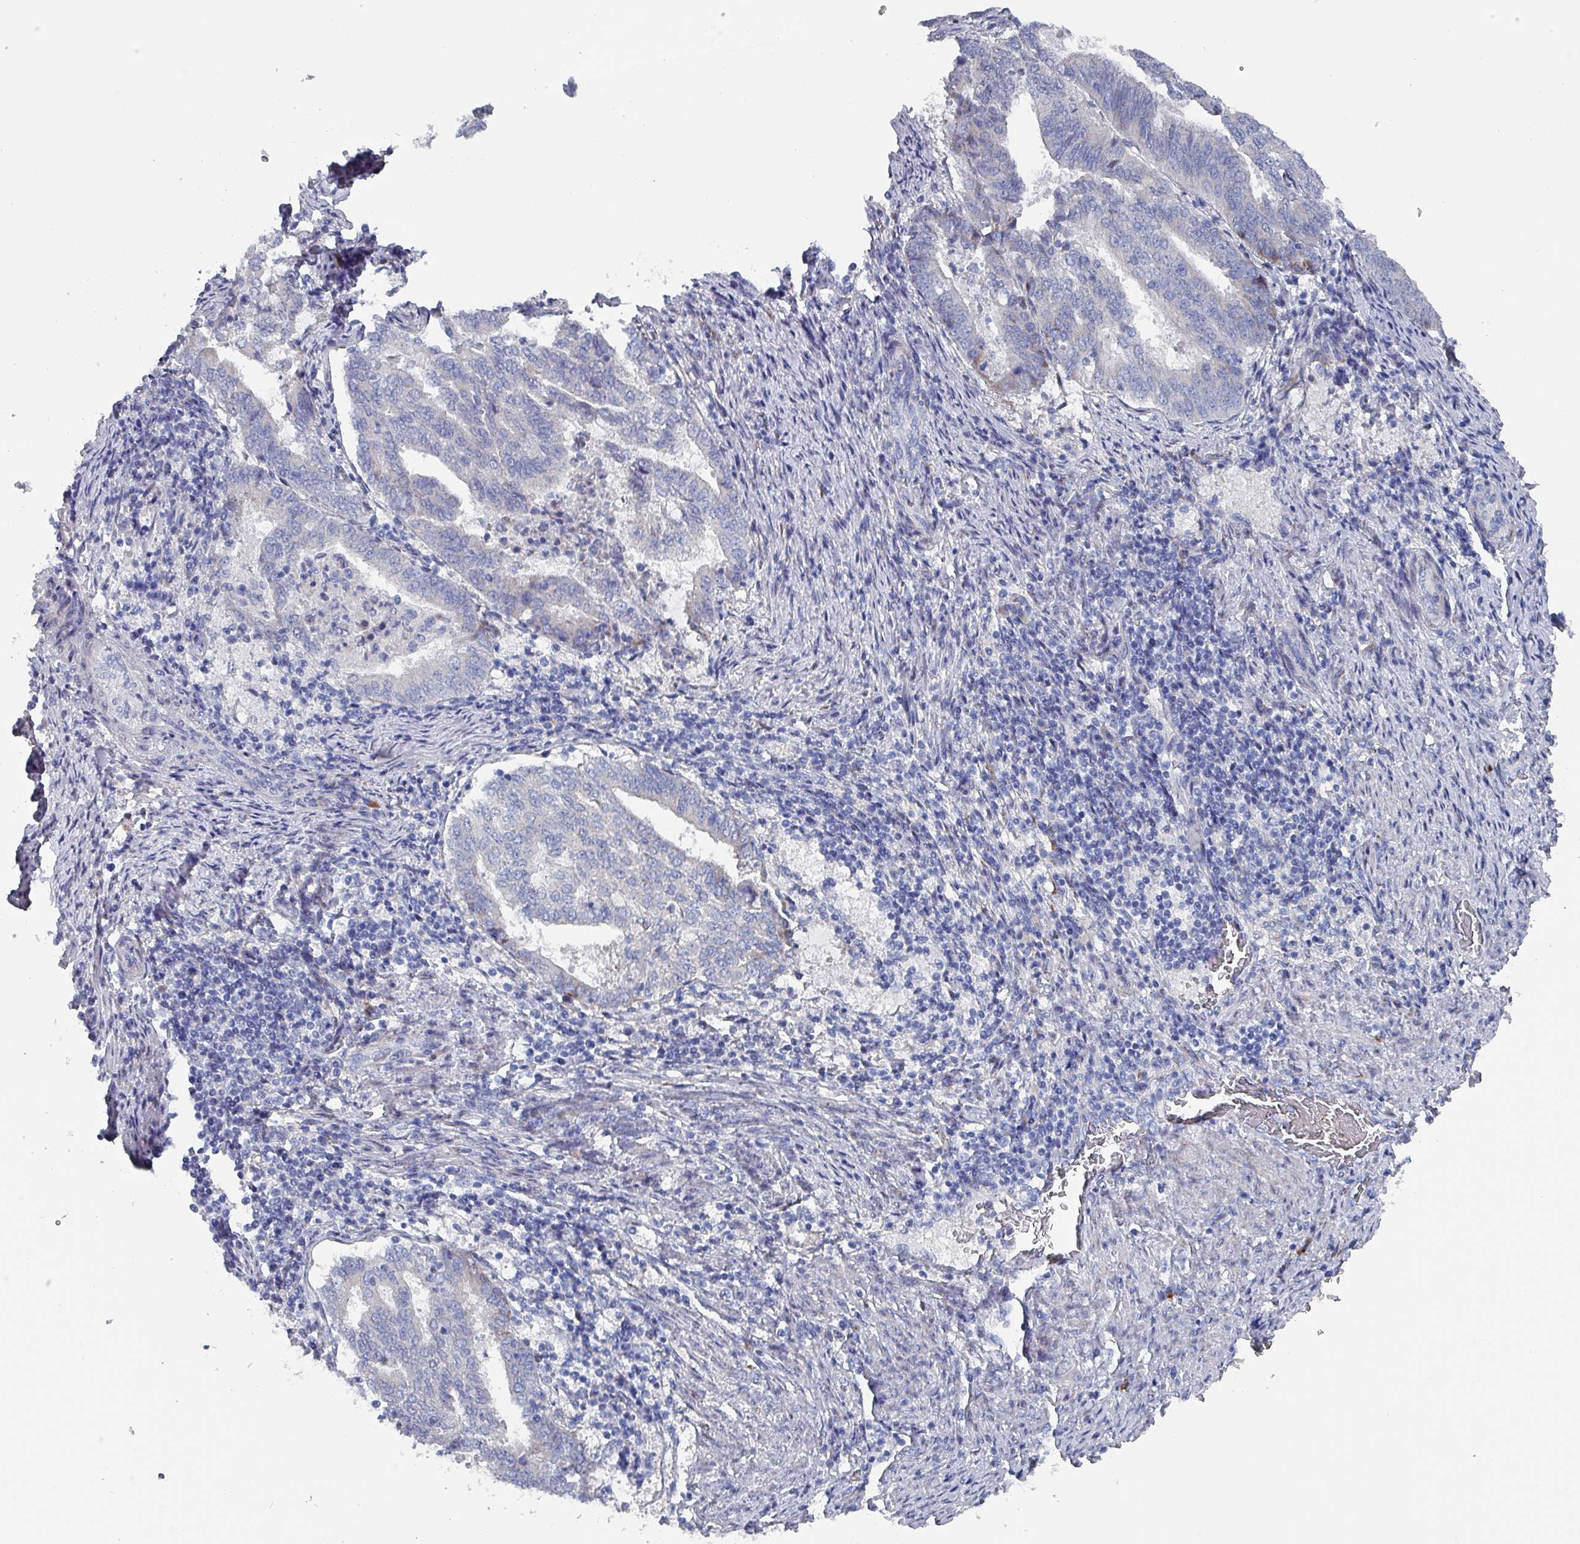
{"staining": {"intensity": "negative", "quantity": "none", "location": "none"}, "tissue": "endometrial cancer", "cell_type": "Tumor cells", "image_type": "cancer", "snomed": [{"axis": "morphology", "description": "Adenocarcinoma, NOS"}, {"axis": "topography", "description": "Endometrium"}], "caption": "DAB immunohistochemical staining of endometrial cancer (adenocarcinoma) exhibits no significant expression in tumor cells.", "gene": "DRD5", "patient": {"sex": "female", "age": 80}}